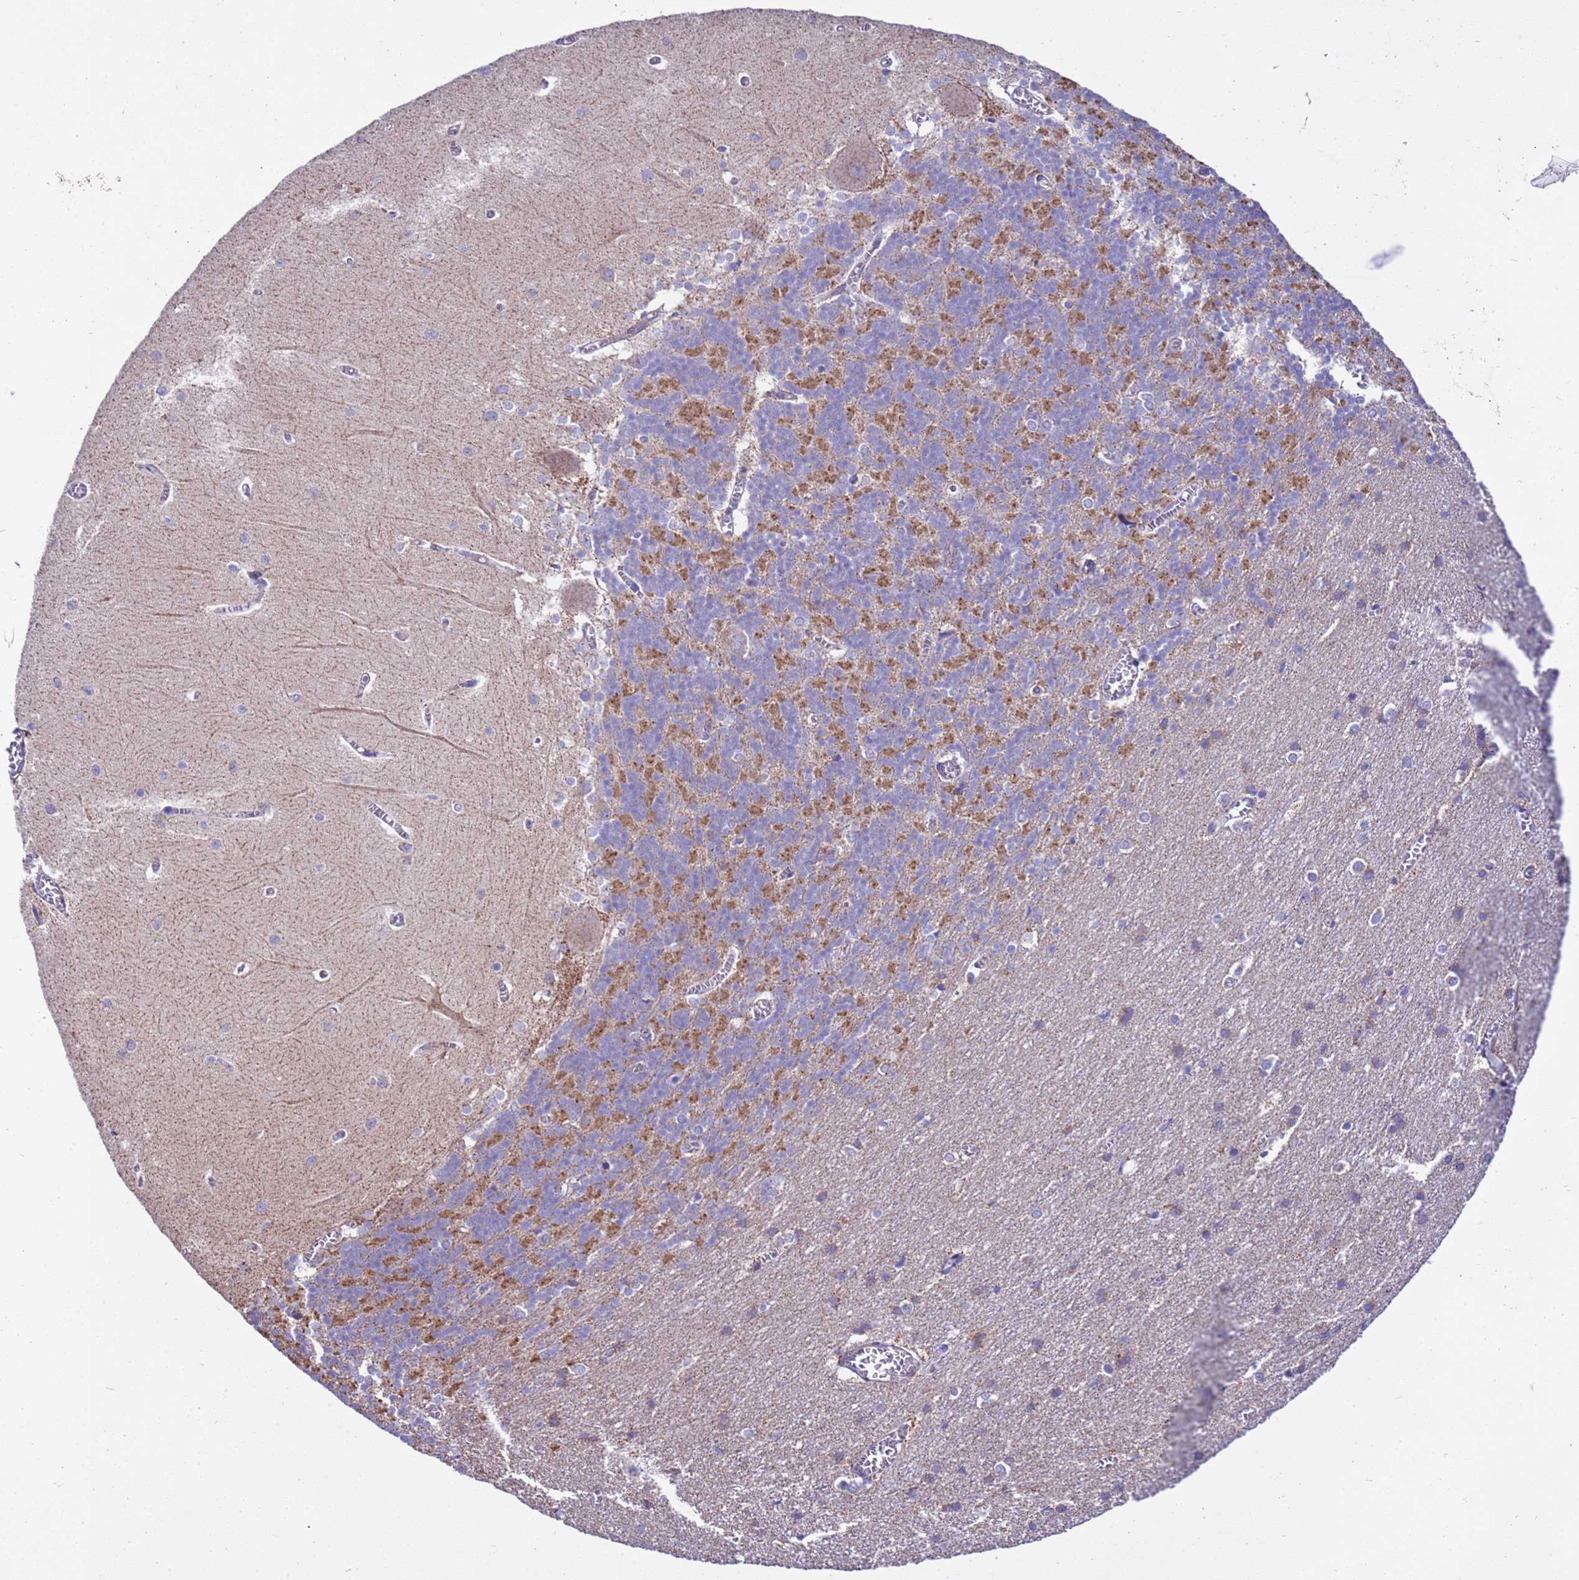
{"staining": {"intensity": "weak", "quantity": "<25%", "location": "cytoplasmic/membranous"}, "tissue": "cerebellum", "cell_type": "Cells in granular layer", "image_type": "normal", "snomed": [{"axis": "morphology", "description": "Normal tissue, NOS"}, {"axis": "topography", "description": "Cerebellum"}], "caption": "Immunohistochemical staining of normal human cerebellum demonstrates no significant staining in cells in granular layer. The staining is performed using DAB (3,3'-diaminobenzidine) brown chromogen with nuclei counter-stained in using hematoxylin.", "gene": "RNF165", "patient": {"sex": "male", "age": 37}}